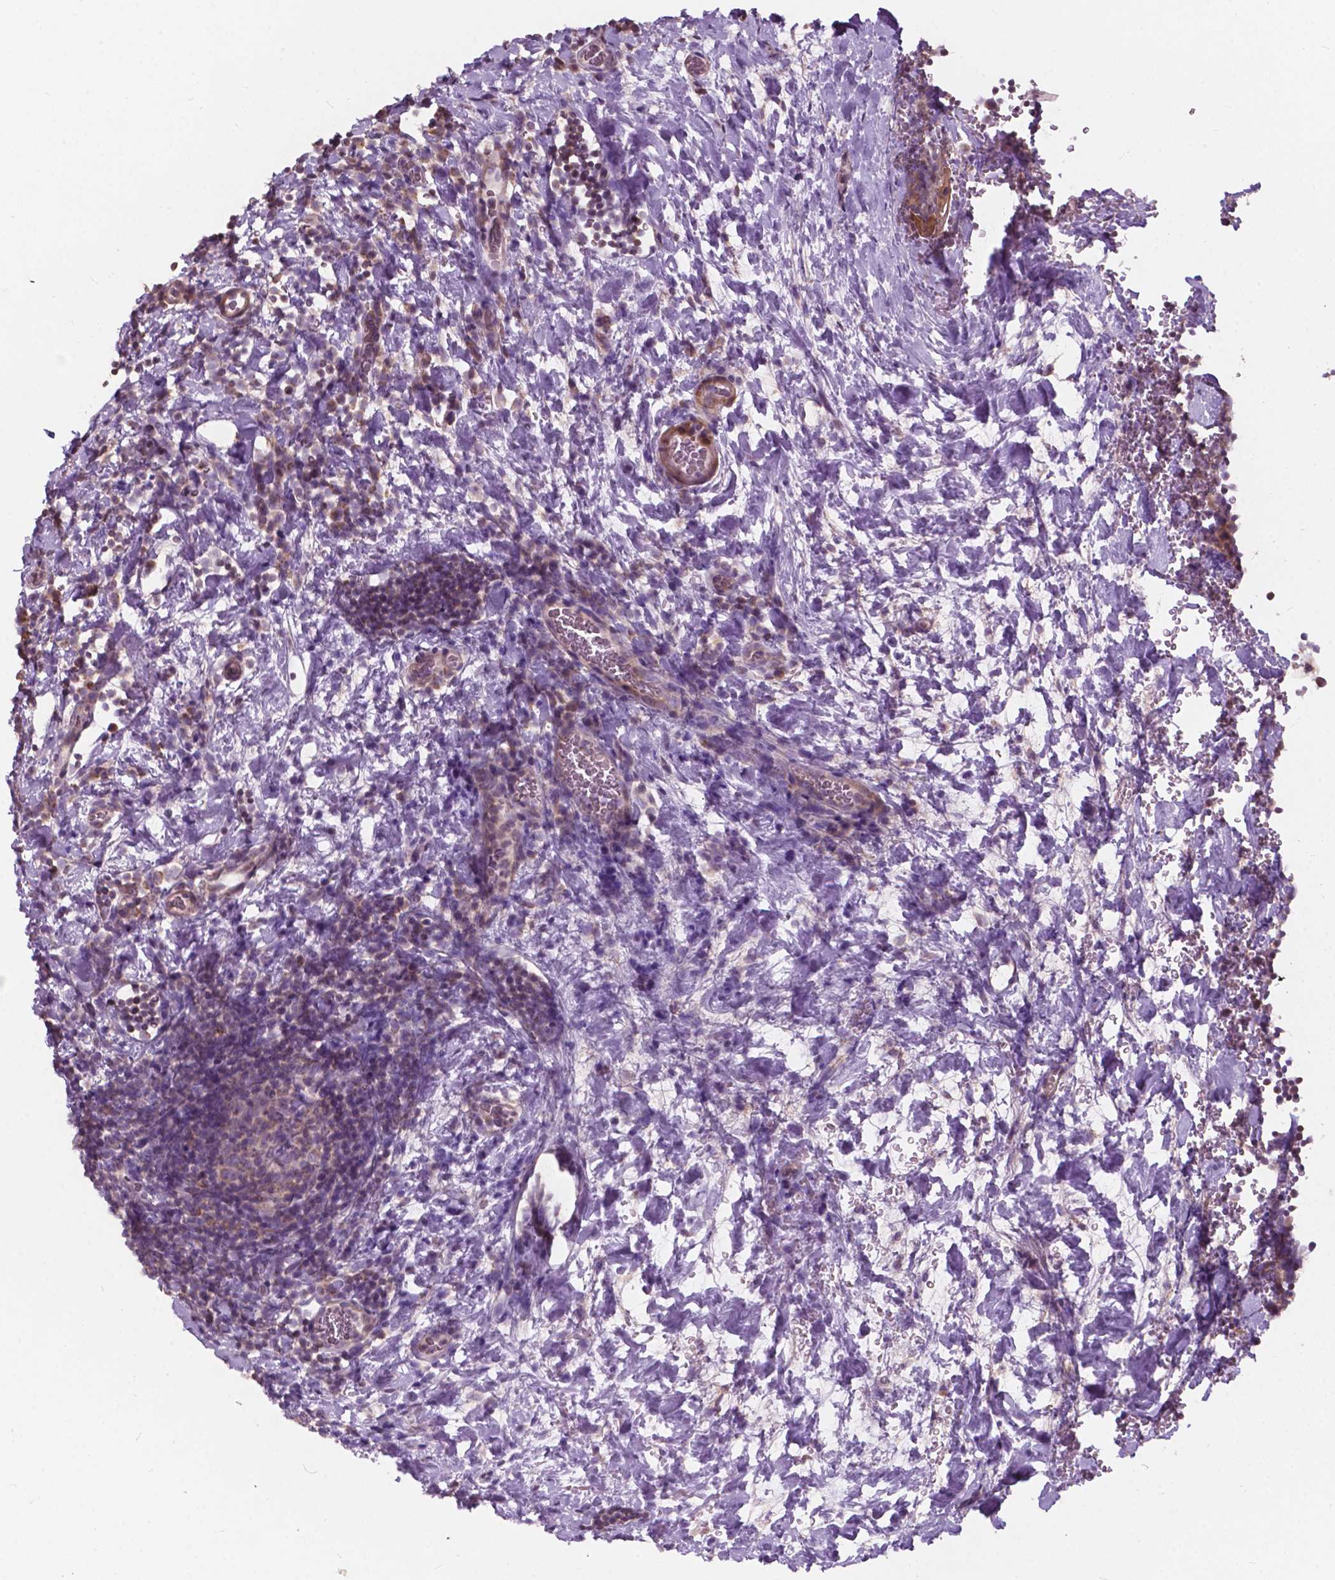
{"staining": {"intensity": "negative", "quantity": "none", "location": "none"}, "tissue": "tonsil", "cell_type": "Germinal center cells", "image_type": "normal", "snomed": [{"axis": "morphology", "description": "Normal tissue, NOS"}, {"axis": "topography", "description": "Tonsil"}], "caption": "This is an immunohistochemistry micrograph of unremarkable human tonsil. There is no staining in germinal center cells.", "gene": "NDUFA10", "patient": {"sex": "male", "age": 17}}